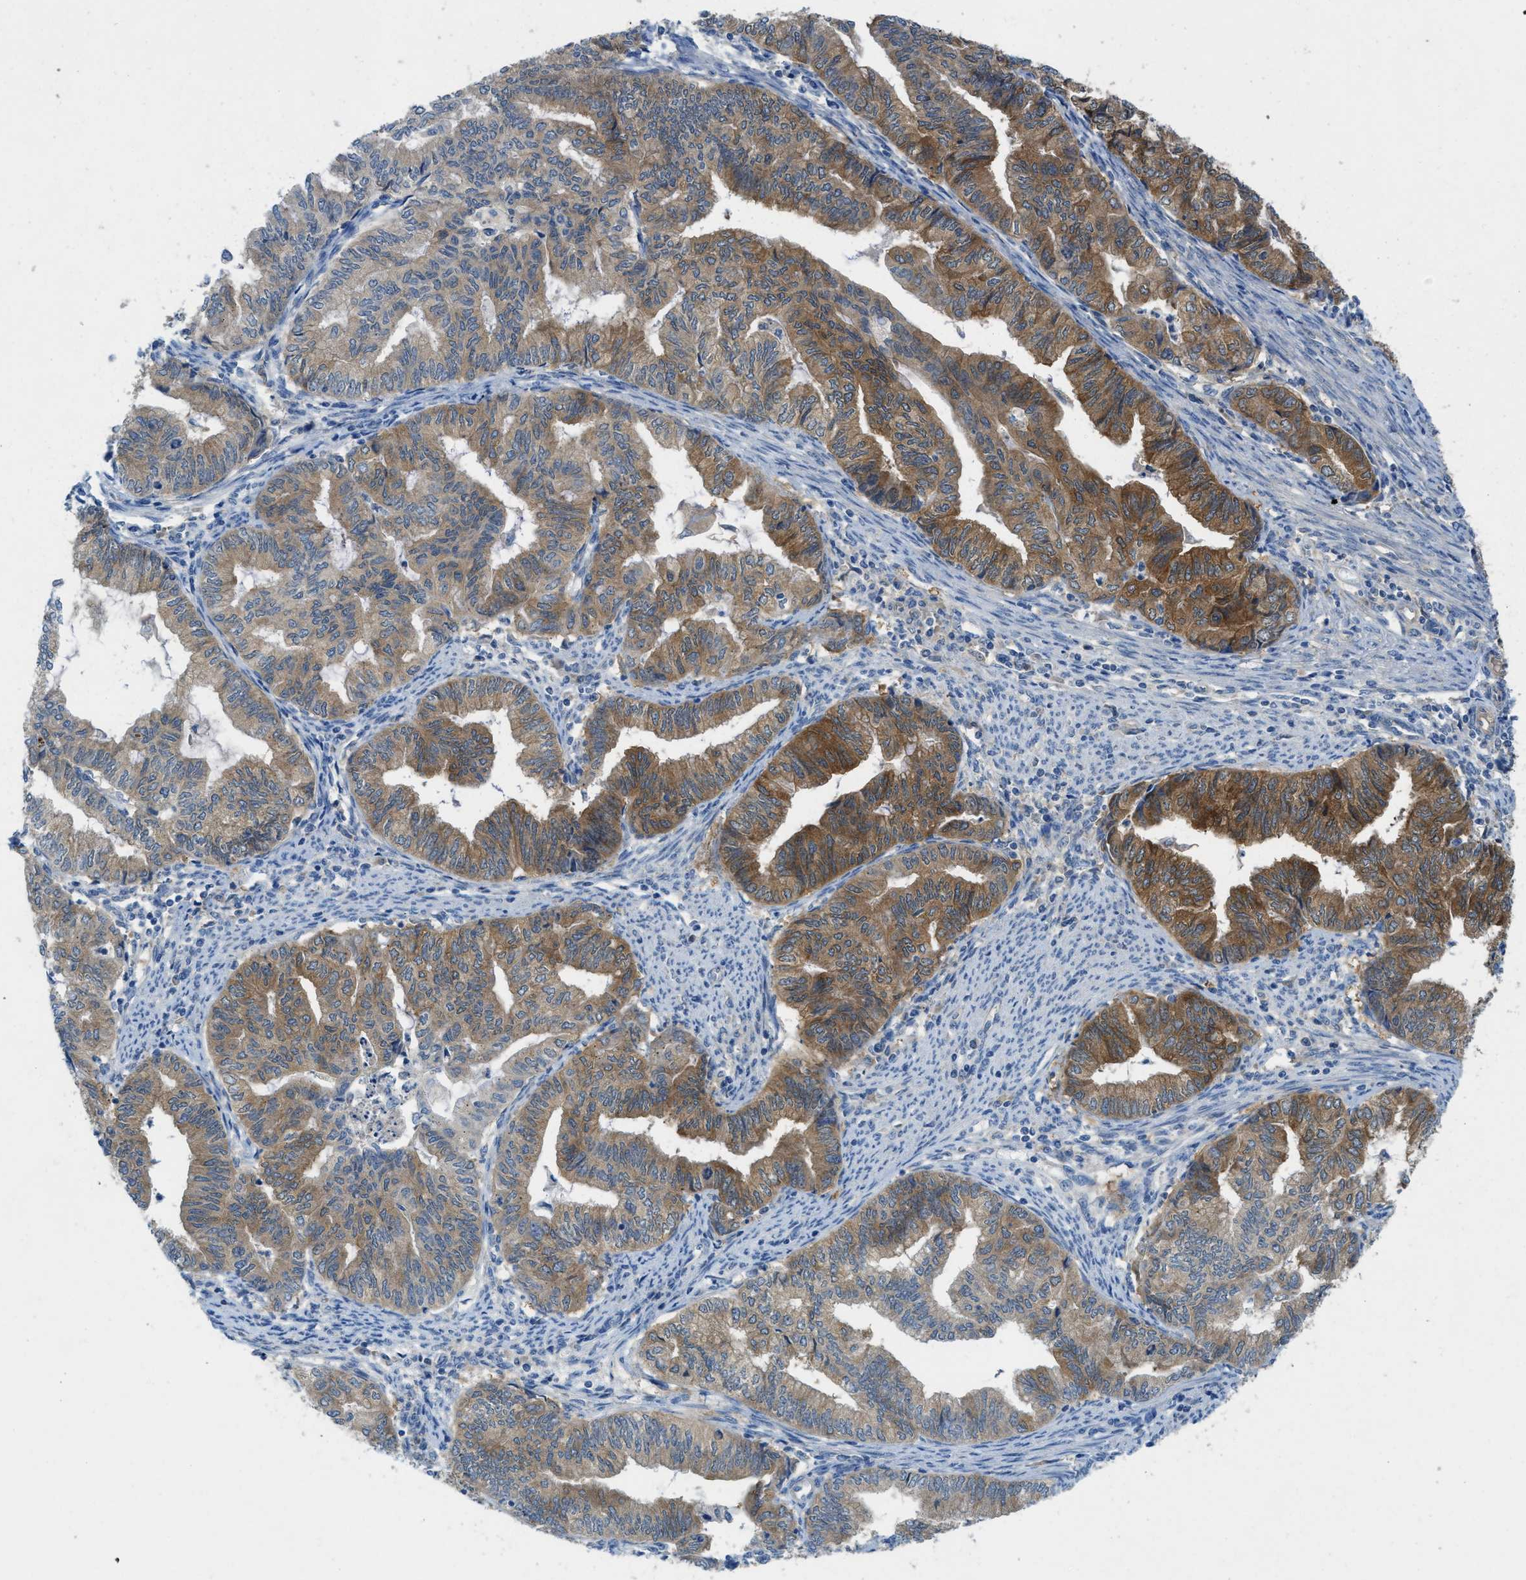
{"staining": {"intensity": "strong", "quantity": "25%-75%", "location": "cytoplasmic/membranous"}, "tissue": "endometrial cancer", "cell_type": "Tumor cells", "image_type": "cancer", "snomed": [{"axis": "morphology", "description": "Adenocarcinoma, NOS"}, {"axis": "topography", "description": "Endometrium"}], "caption": "Approximately 25%-75% of tumor cells in human adenocarcinoma (endometrial) show strong cytoplasmic/membranous protein expression as visualized by brown immunohistochemical staining.", "gene": "RIPK2", "patient": {"sex": "female", "age": 79}}